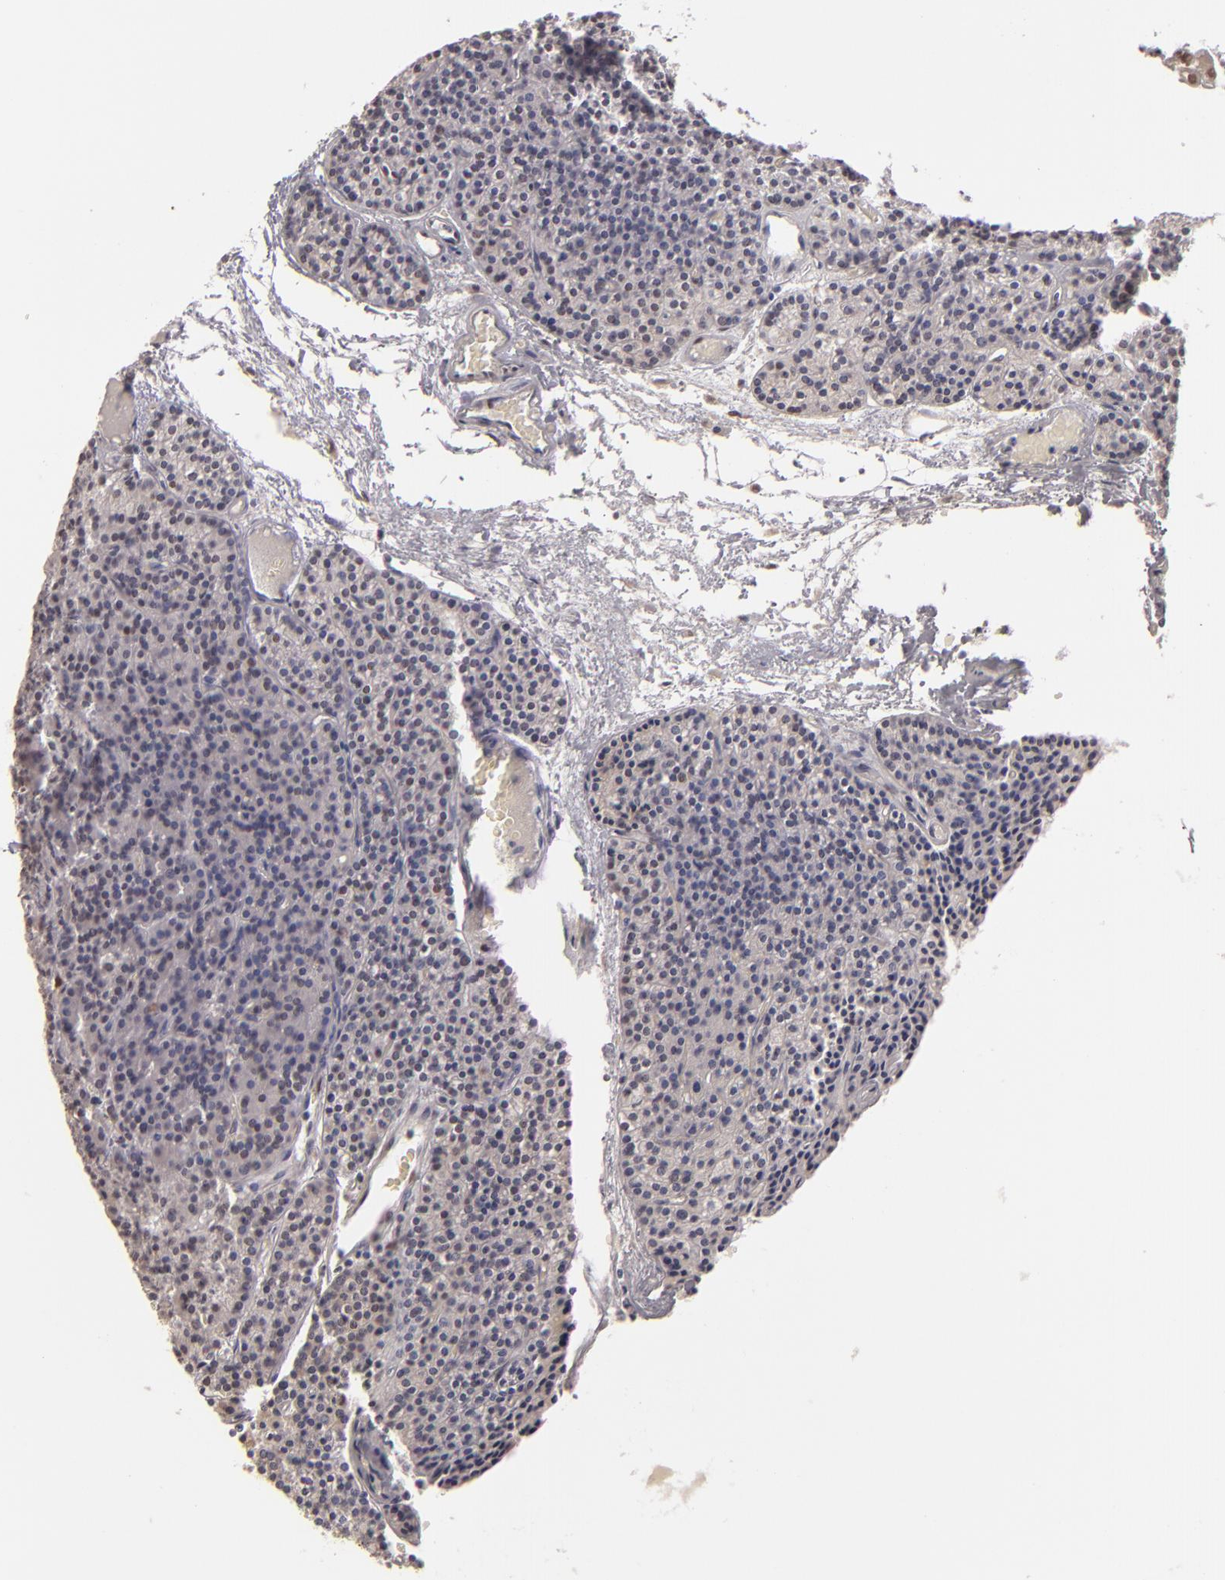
{"staining": {"intensity": "weak", "quantity": "<25%", "location": "nuclear"}, "tissue": "parathyroid gland", "cell_type": "Glandular cells", "image_type": "normal", "snomed": [{"axis": "morphology", "description": "Normal tissue, NOS"}, {"axis": "topography", "description": "Parathyroid gland"}], "caption": "Glandular cells show no significant staining in benign parathyroid gland. The staining is performed using DAB brown chromogen with nuclei counter-stained in using hematoxylin.", "gene": "DAXX", "patient": {"sex": "male", "age": 57}}